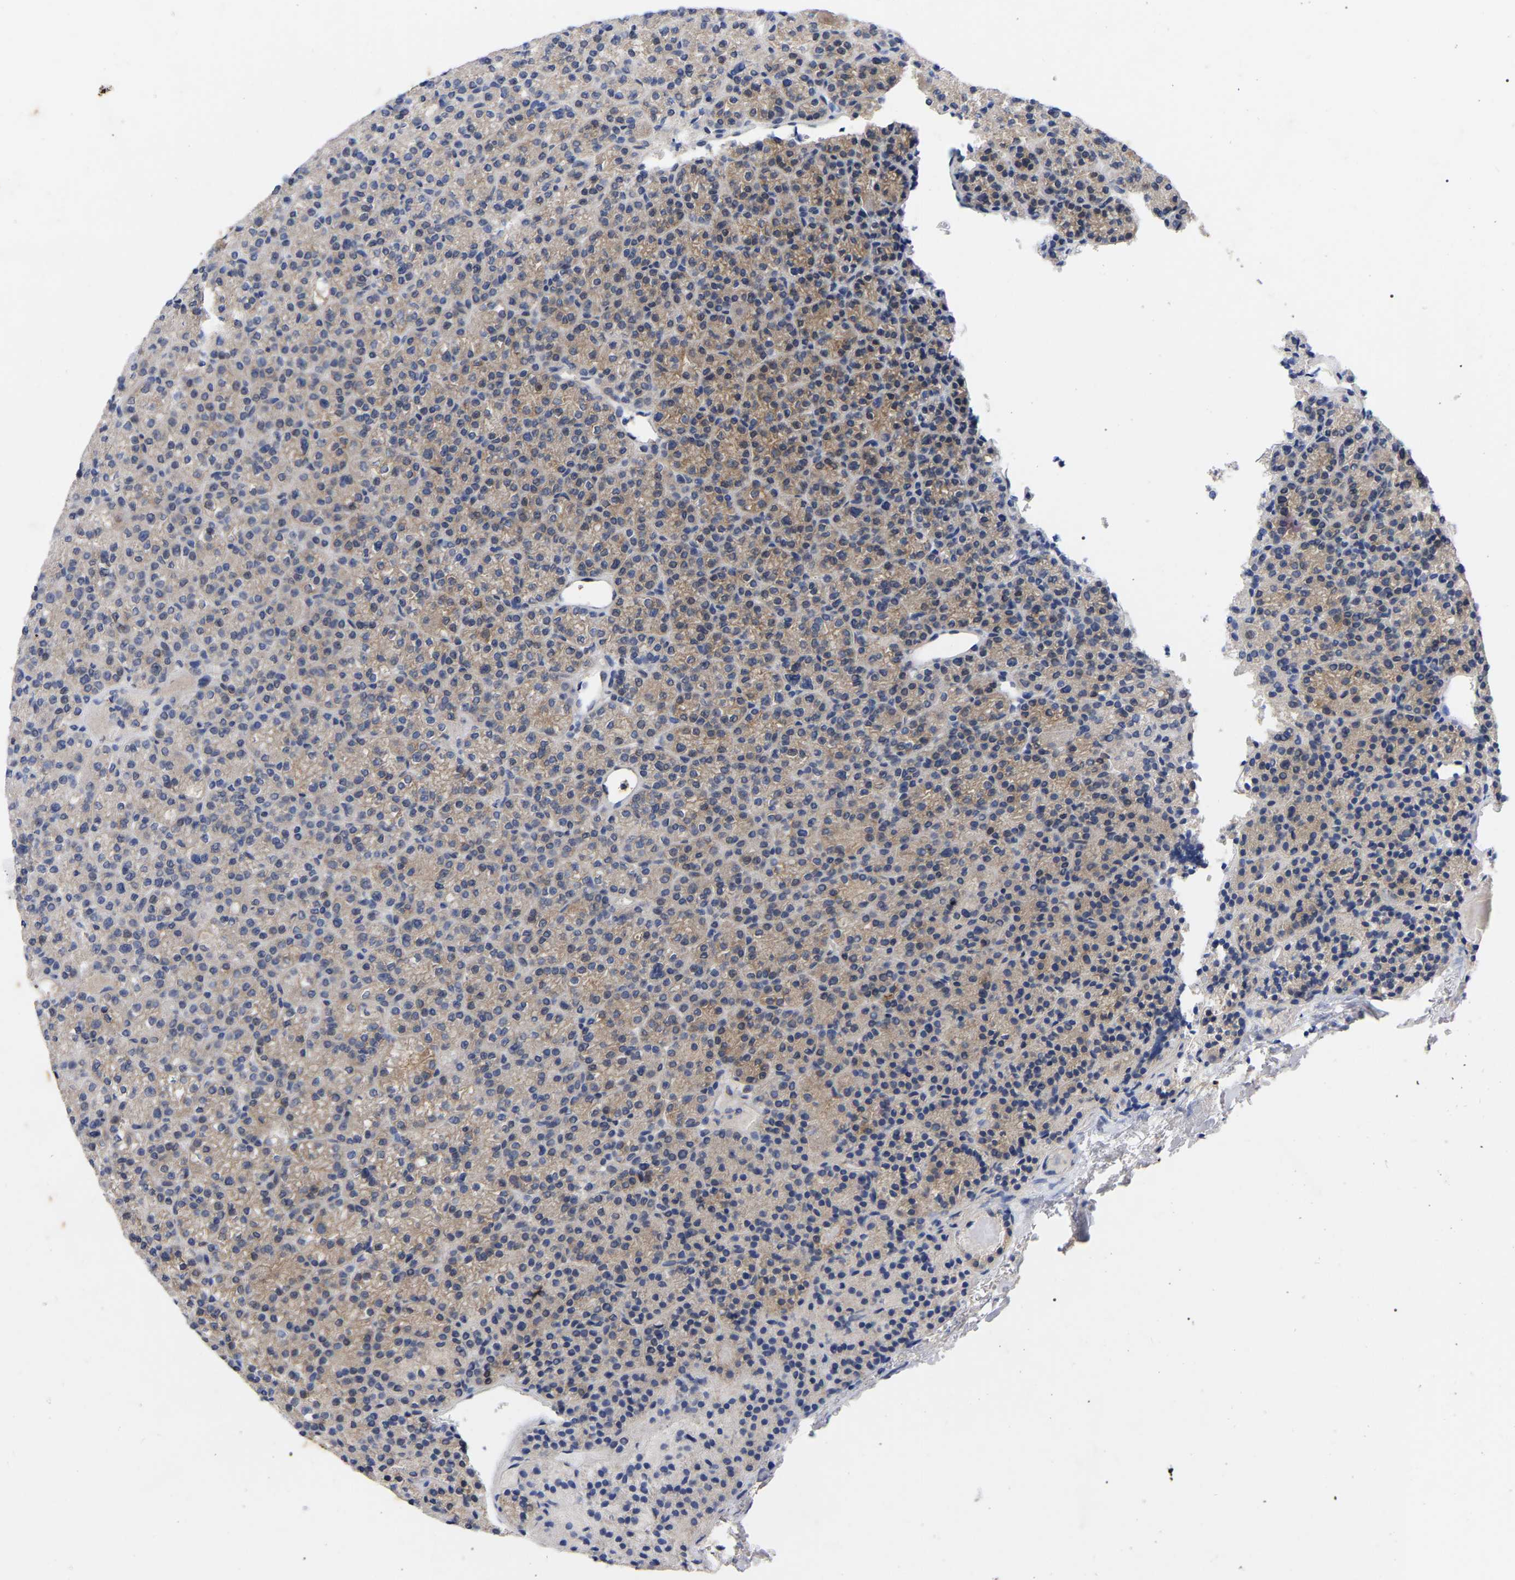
{"staining": {"intensity": "weak", "quantity": ">75%", "location": "cytoplasmic/membranous"}, "tissue": "parathyroid gland", "cell_type": "Glandular cells", "image_type": "normal", "snomed": [{"axis": "morphology", "description": "Normal tissue, NOS"}, {"axis": "morphology", "description": "Adenoma, NOS"}, {"axis": "topography", "description": "Parathyroid gland"}], "caption": "A low amount of weak cytoplasmic/membranous positivity is present in approximately >75% of glandular cells in normal parathyroid gland.", "gene": "TCP1", "patient": {"sex": "female", "age": 64}}